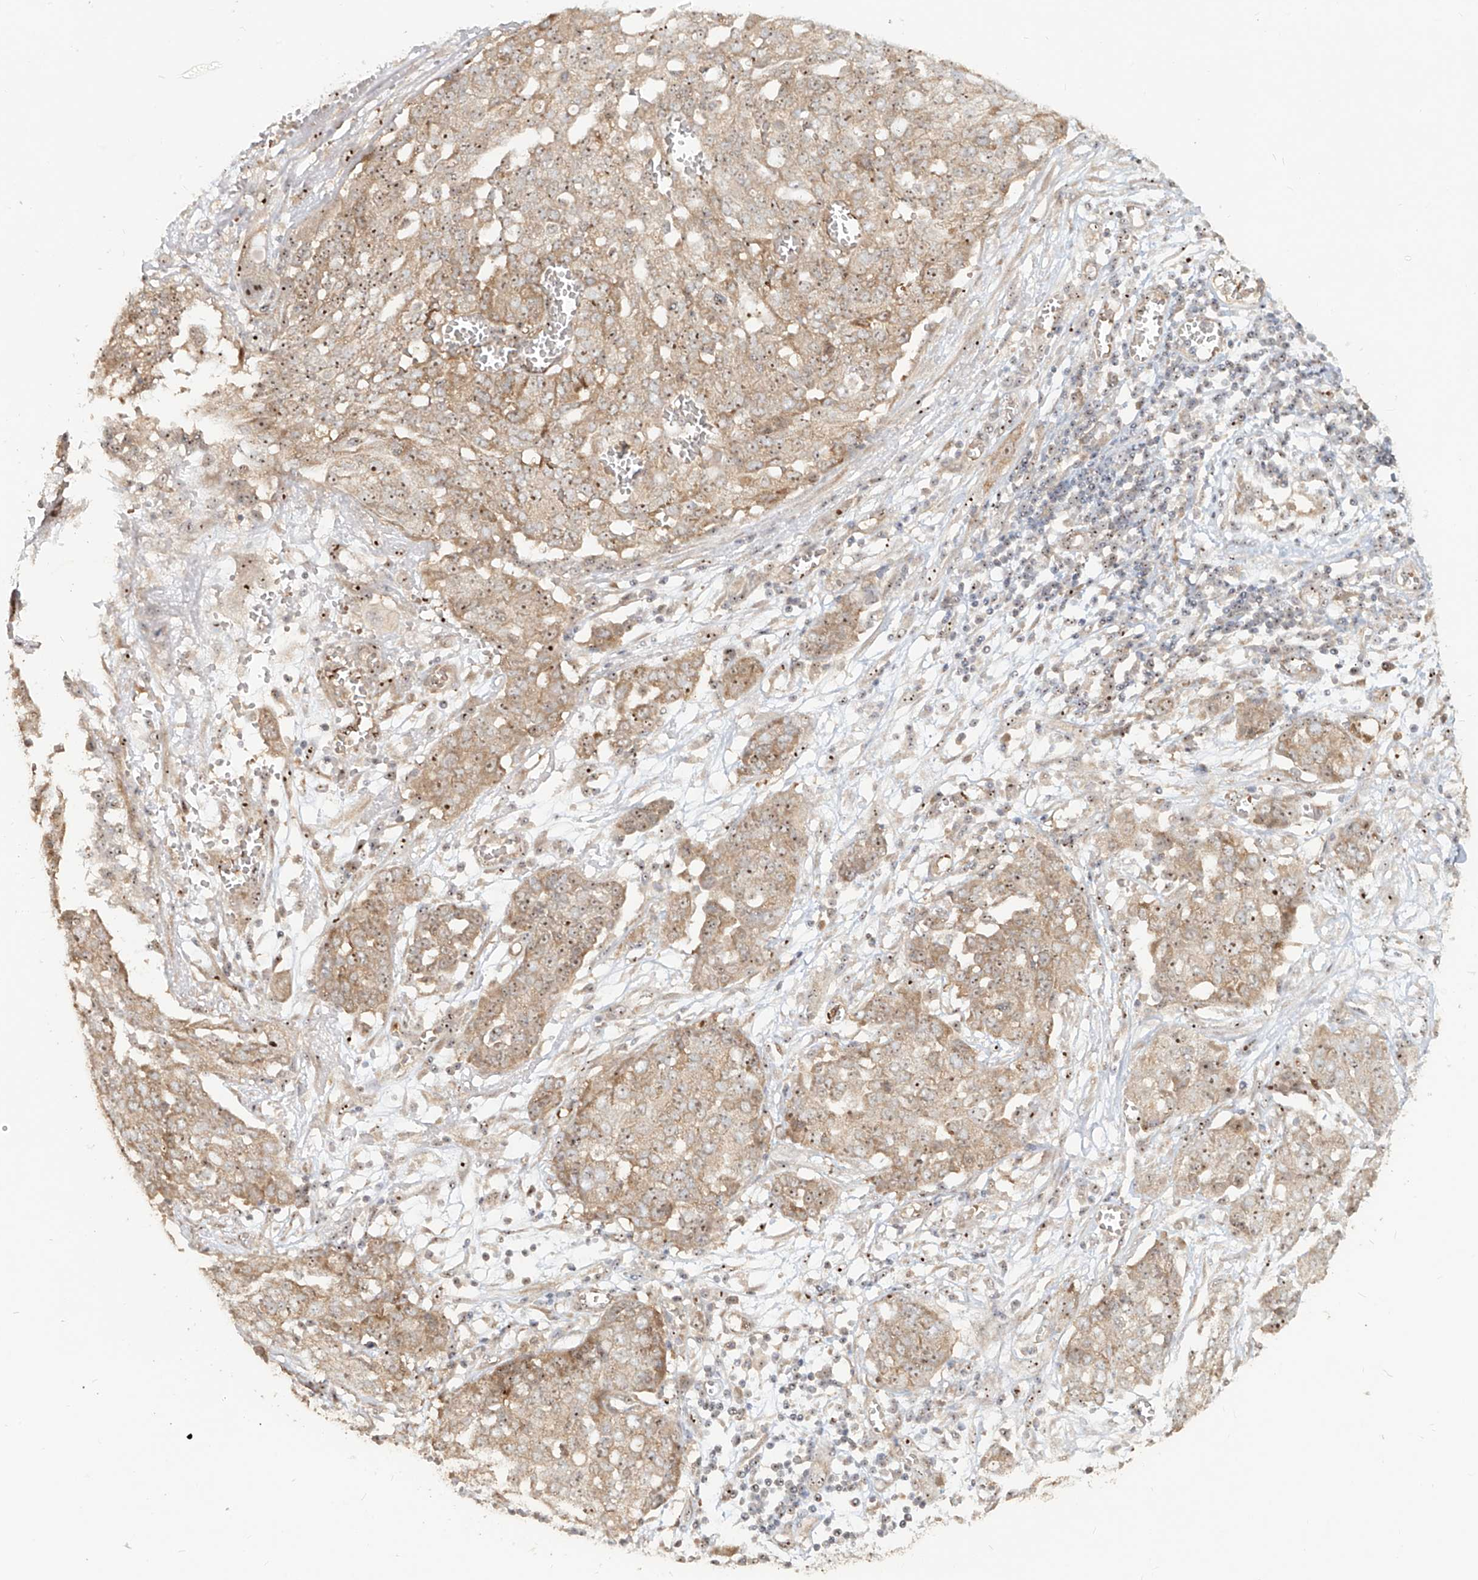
{"staining": {"intensity": "moderate", "quantity": ">75%", "location": "cytoplasmic/membranous,nuclear"}, "tissue": "ovarian cancer", "cell_type": "Tumor cells", "image_type": "cancer", "snomed": [{"axis": "morphology", "description": "Cystadenocarcinoma, serous, NOS"}, {"axis": "topography", "description": "Soft tissue"}, {"axis": "topography", "description": "Ovary"}], "caption": "Human ovarian serous cystadenocarcinoma stained for a protein (brown) demonstrates moderate cytoplasmic/membranous and nuclear positive staining in about >75% of tumor cells.", "gene": "BYSL", "patient": {"sex": "female", "age": 57}}